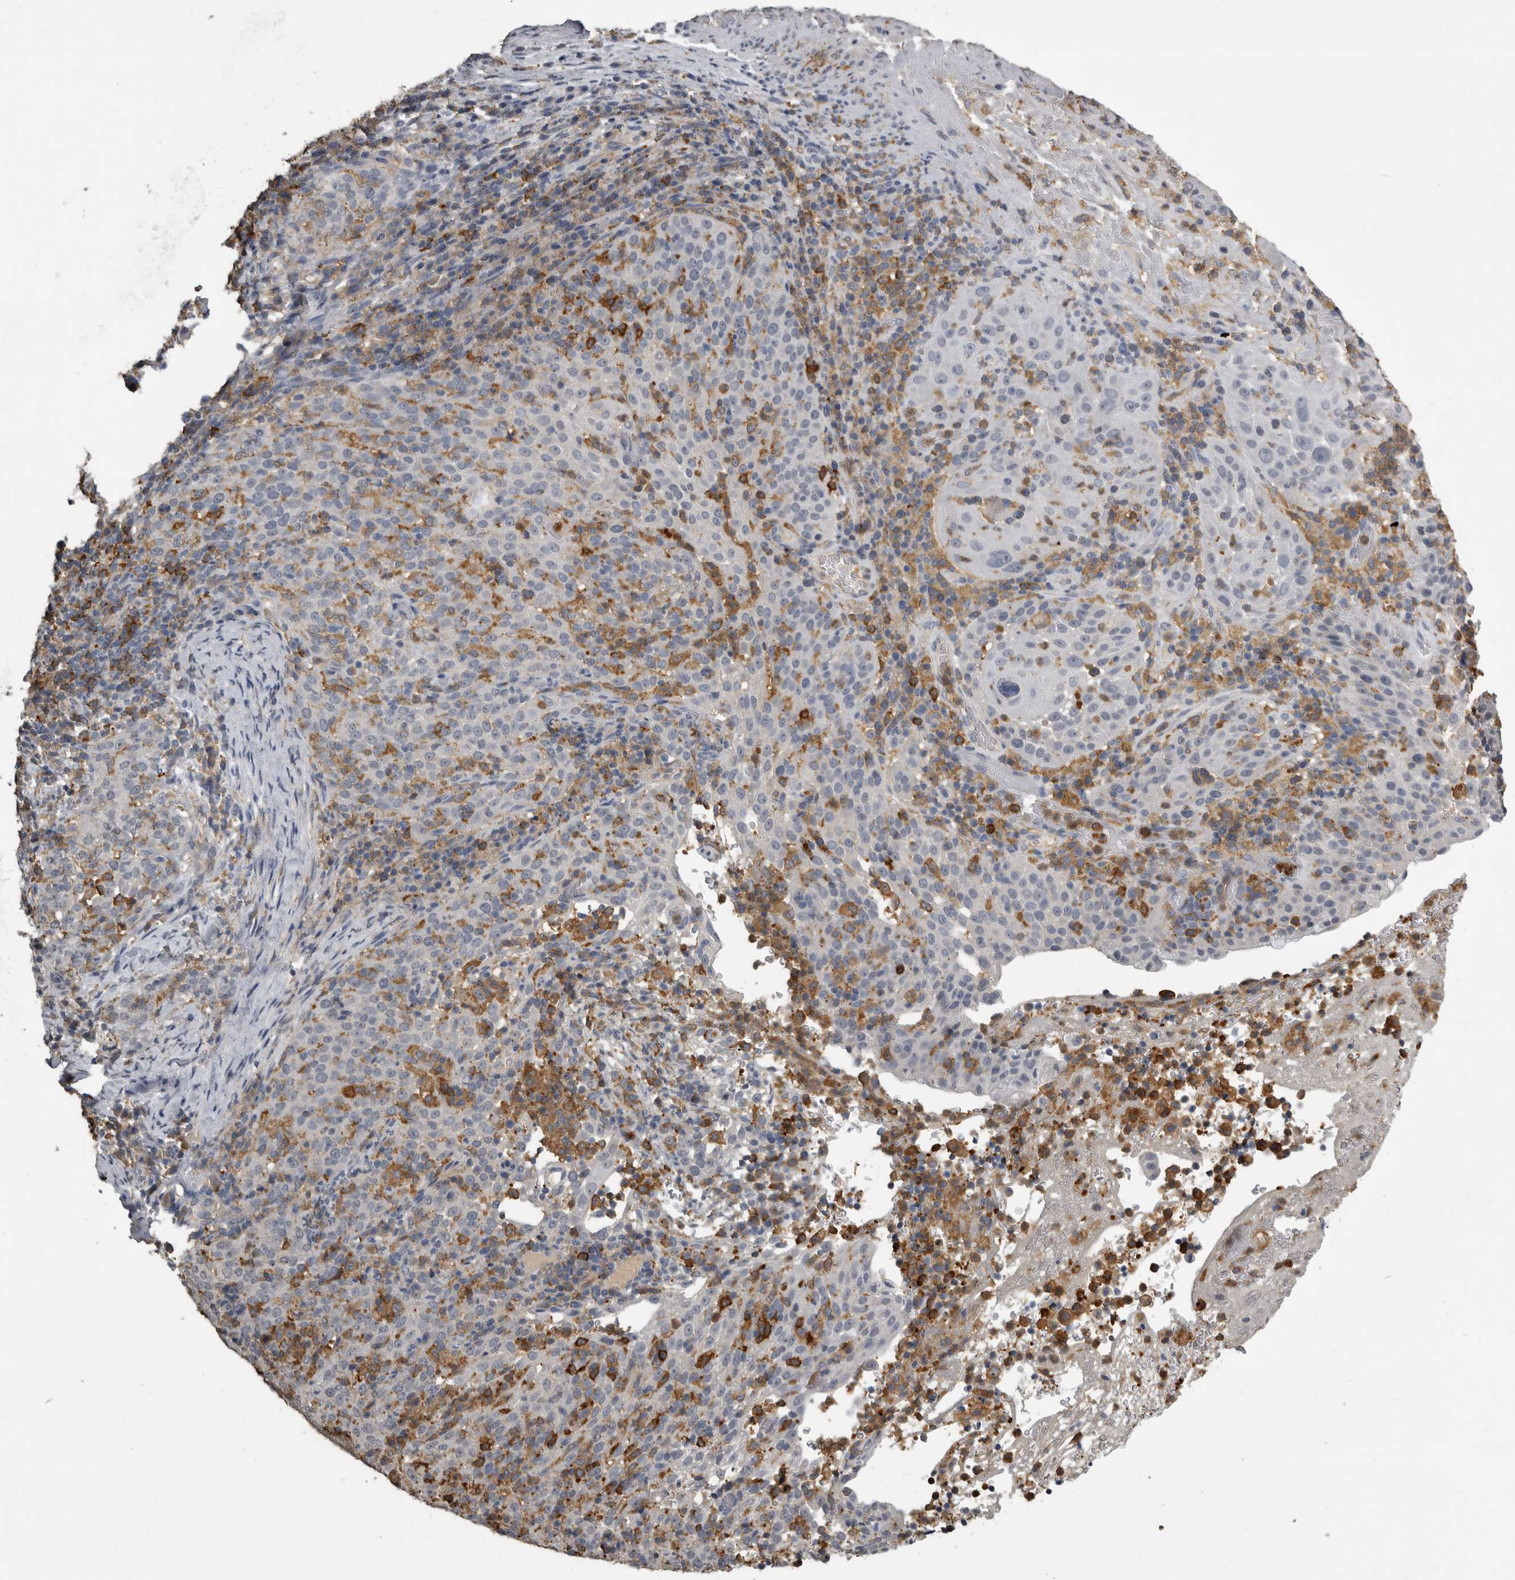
{"staining": {"intensity": "negative", "quantity": "none", "location": "none"}, "tissue": "cervical cancer", "cell_type": "Tumor cells", "image_type": "cancer", "snomed": [{"axis": "morphology", "description": "Squamous cell carcinoma, NOS"}, {"axis": "topography", "description": "Cervix"}], "caption": "Tumor cells are negative for protein expression in human squamous cell carcinoma (cervical).", "gene": "PIK3AP1", "patient": {"sex": "female", "age": 51}}